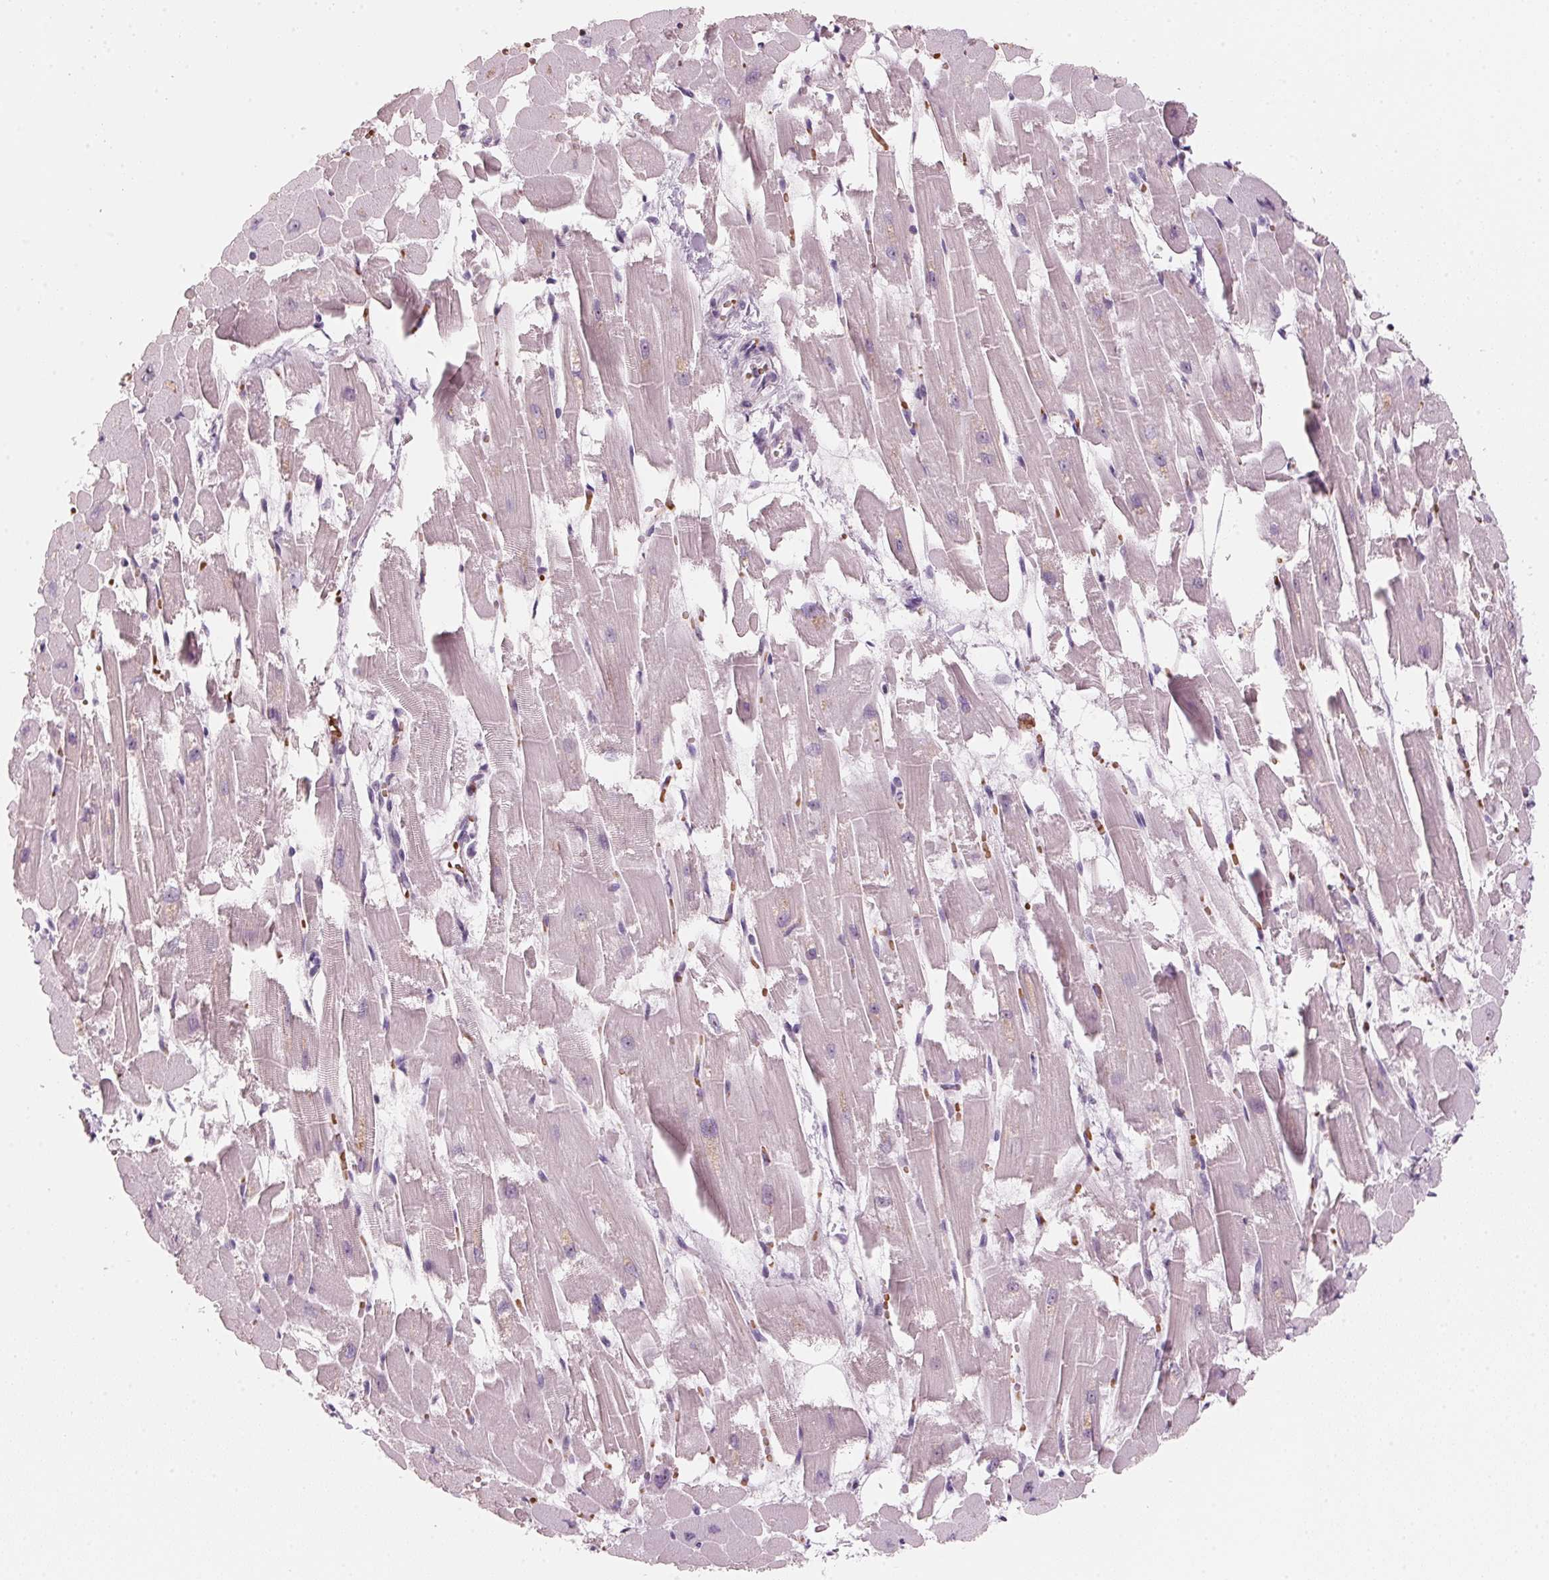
{"staining": {"intensity": "negative", "quantity": "none", "location": "none"}, "tissue": "heart muscle", "cell_type": "Cardiomyocytes", "image_type": "normal", "snomed": [{"axis": "morphology", "description": "Normal tissue, NOS"}, {"axis": "topography", "description": "Heart"}], "caption": "Immunohistochemistry of unremarkable heart muscle demonstrates no expression in cardiomyocytes. (Brightfield microscopy of DAB immunohistochemistry (IHC) at high magnification).", "gene": "DNTTIP2", "patient": {"sex": "female", "age": 52}}